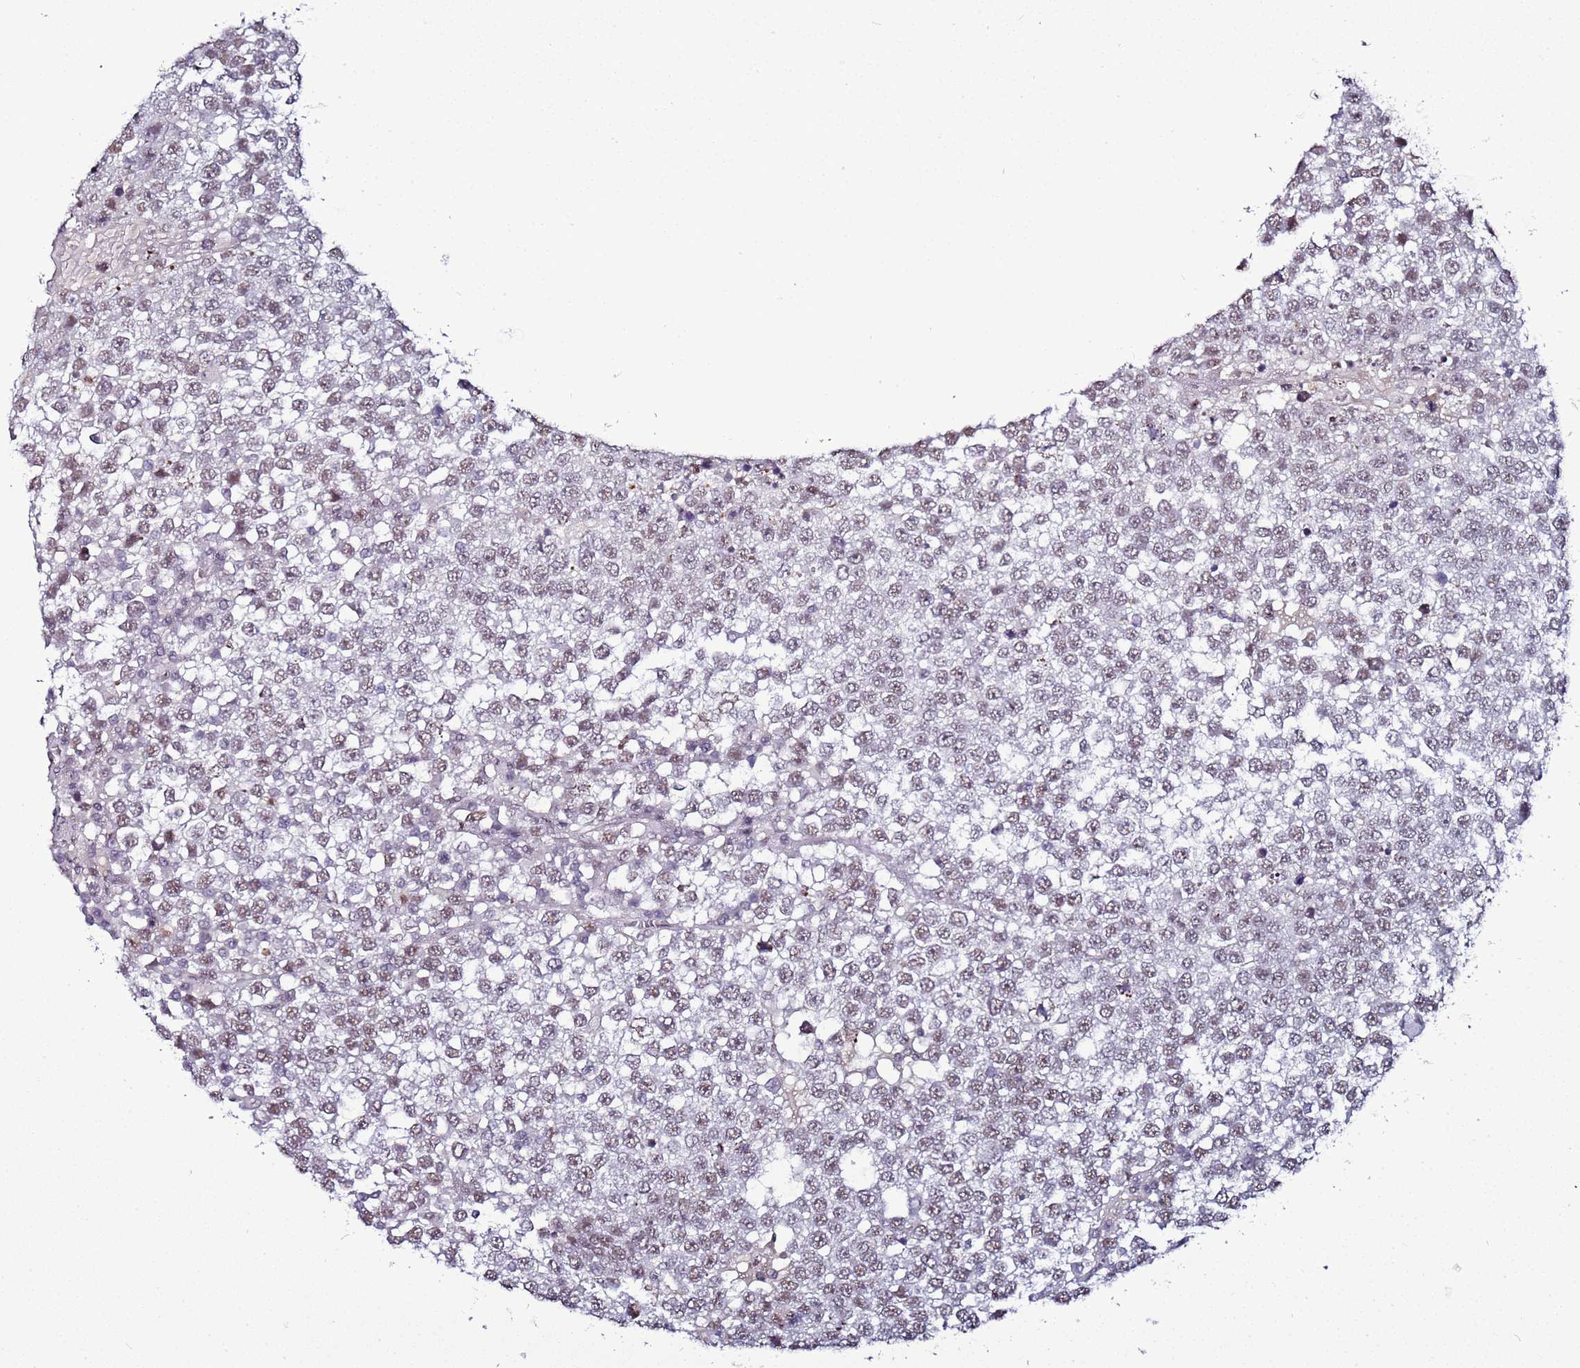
{"staining": {"intensity": "moderate", "quantity": "25%-75%", "location": "nuclear"}, "tissue": "testis cancer", "cell_type": "Tumor cells", "image_type": "cancer", "snomed": [{"axis": "morphology", "description": "Seminoma, NOS"}, {"axis": "topography", "description": "Testis"}], "caption": "Protein staining by immunohistochemistry (IHC) exhibits moderate nuclear expression in approximately 25%-75% of tumor cells in testis seminoma.", "gene": "PSMA7", "patient": {"sex": "male", "age": 65}}